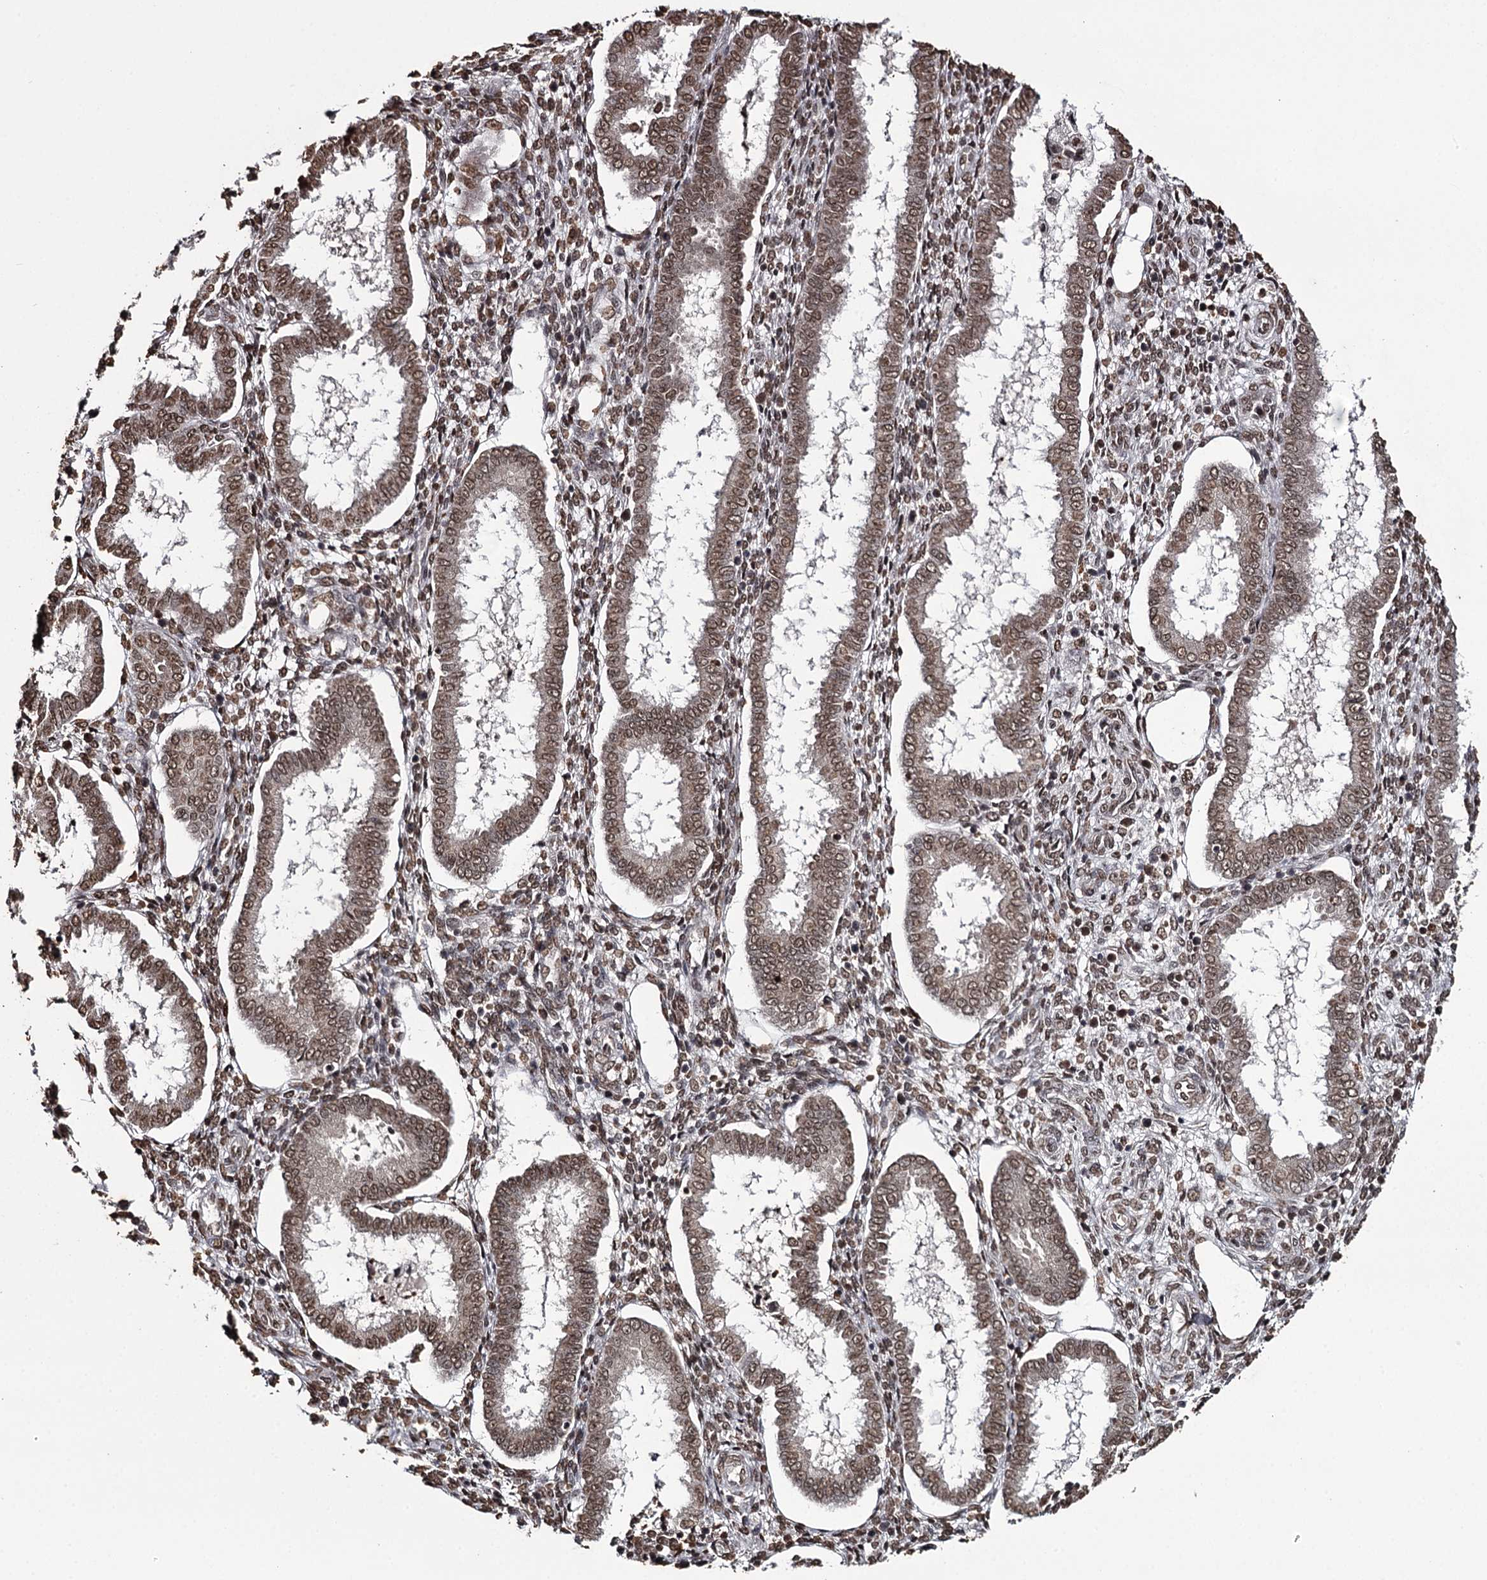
{"staining": {"intensity": "strong", "quantity": ">75%", "location": "nuclear"}, "tissue": "endometrium", "cell_type": "Cells in endometrial stroma", "image_type": "normal", "snomed": [{"axis": "morphology", "description": "Normal tissue, NOS"}, {"axis": "topography", "description": "Endometrium"}], "caption": "Immunohistochemical staining of benign human endometrium reveals strong nuclear protein positivity in about >75% of cells in endometrial stroma.", "gene": "THYN1", "patient": {"sex": "female", "age": 24}}